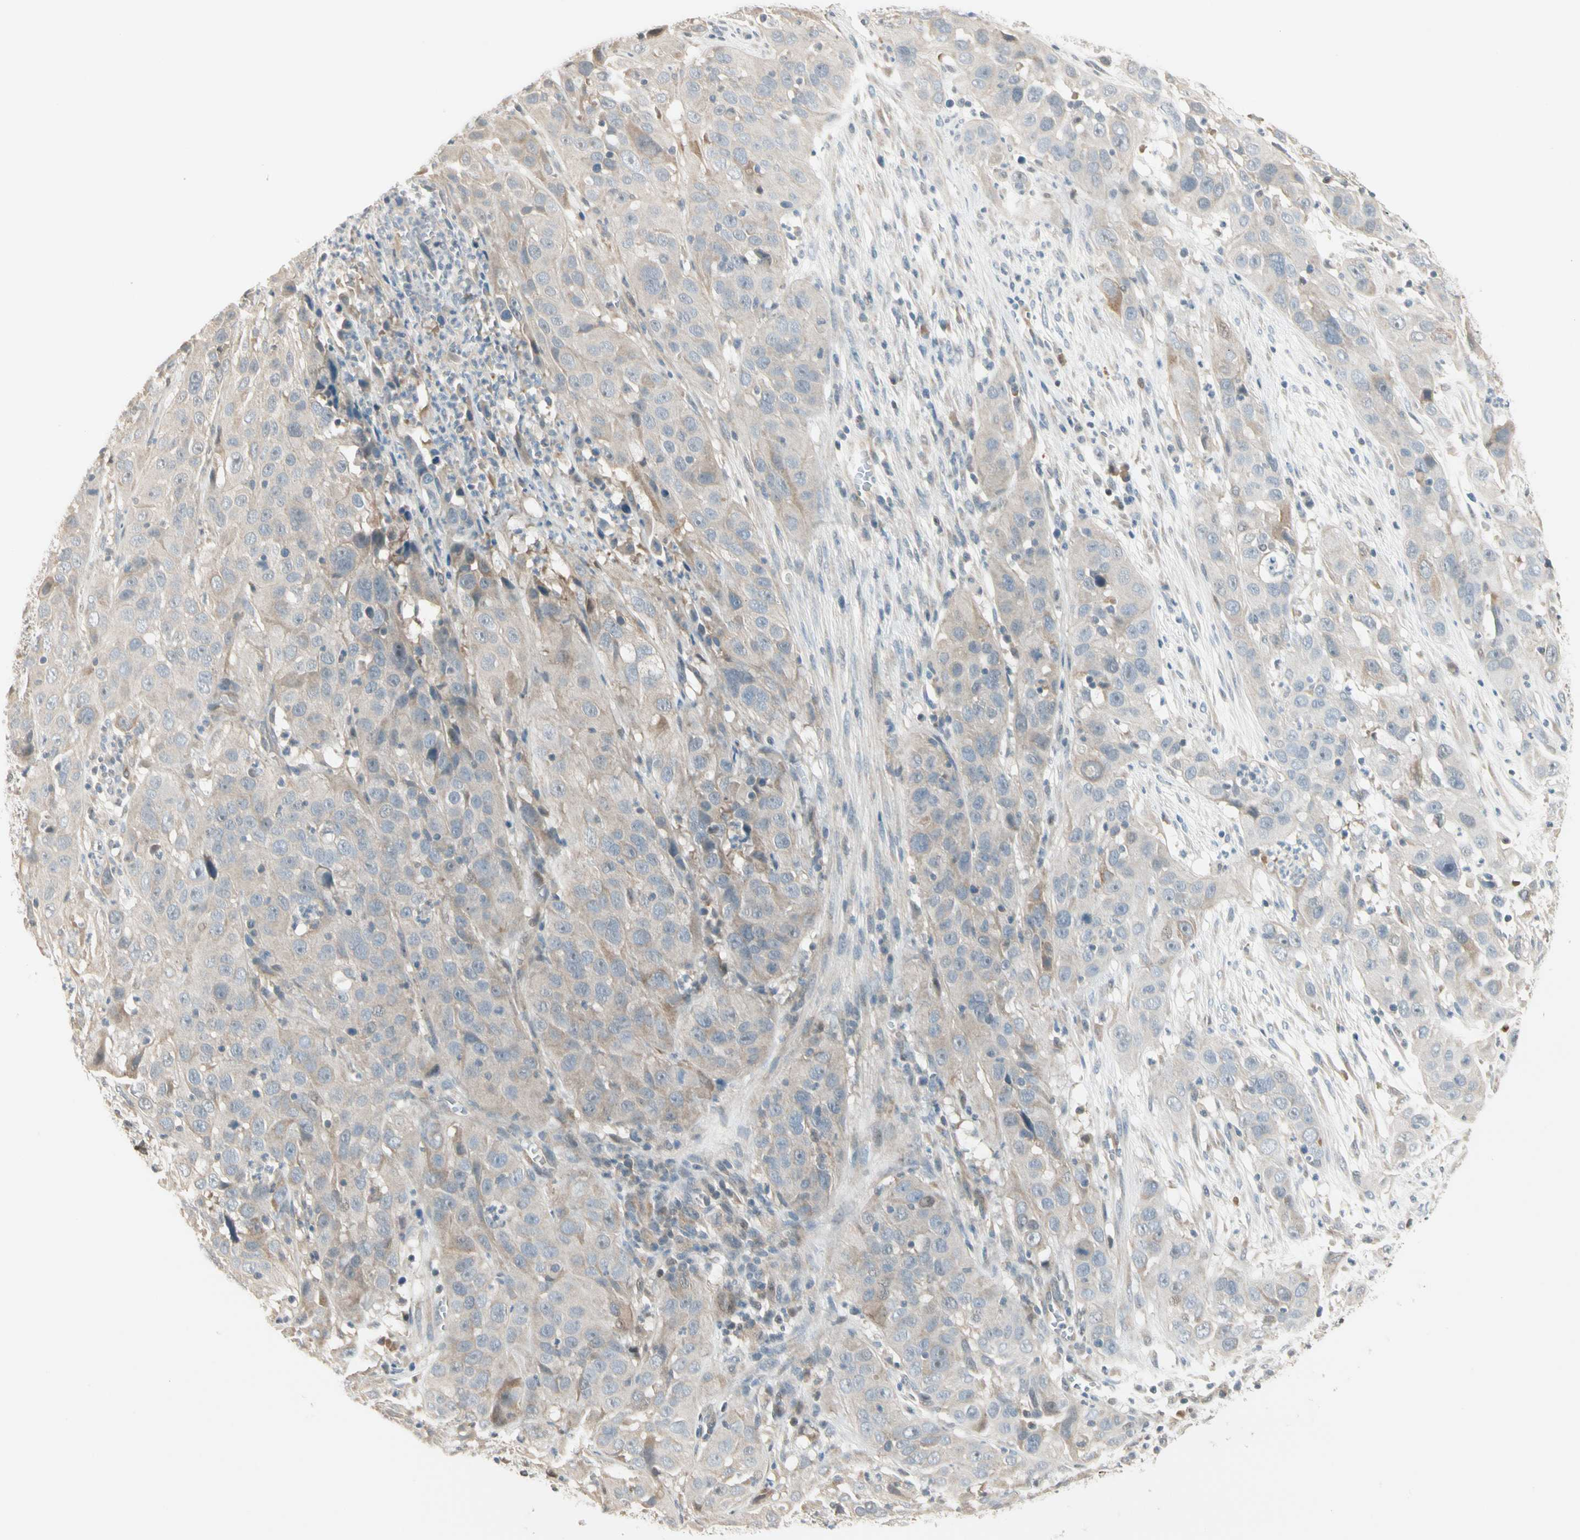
{"staining": {"intensity": "weak", "quantity": "25%-75%", "location": "cytoplasmic/membranous"}, "tissue": "cervical cancer", "cell_type": "Tumor cells", "image_type": "cancer", "snomed": [{"axis": "morphology", "description": "Squamous cell carcinoma, NOS"}, {"axis": "topography", "description": "Cervix"}], "caption": "Protein positivity by immunohistochemistry displays weak cytoplasmic/membranous expression in about 25%-75% of tumor cells in cervical squamous cell carcinoma.", "gene": "P3H2", "patient": {"sex": "female", "age": 32}}